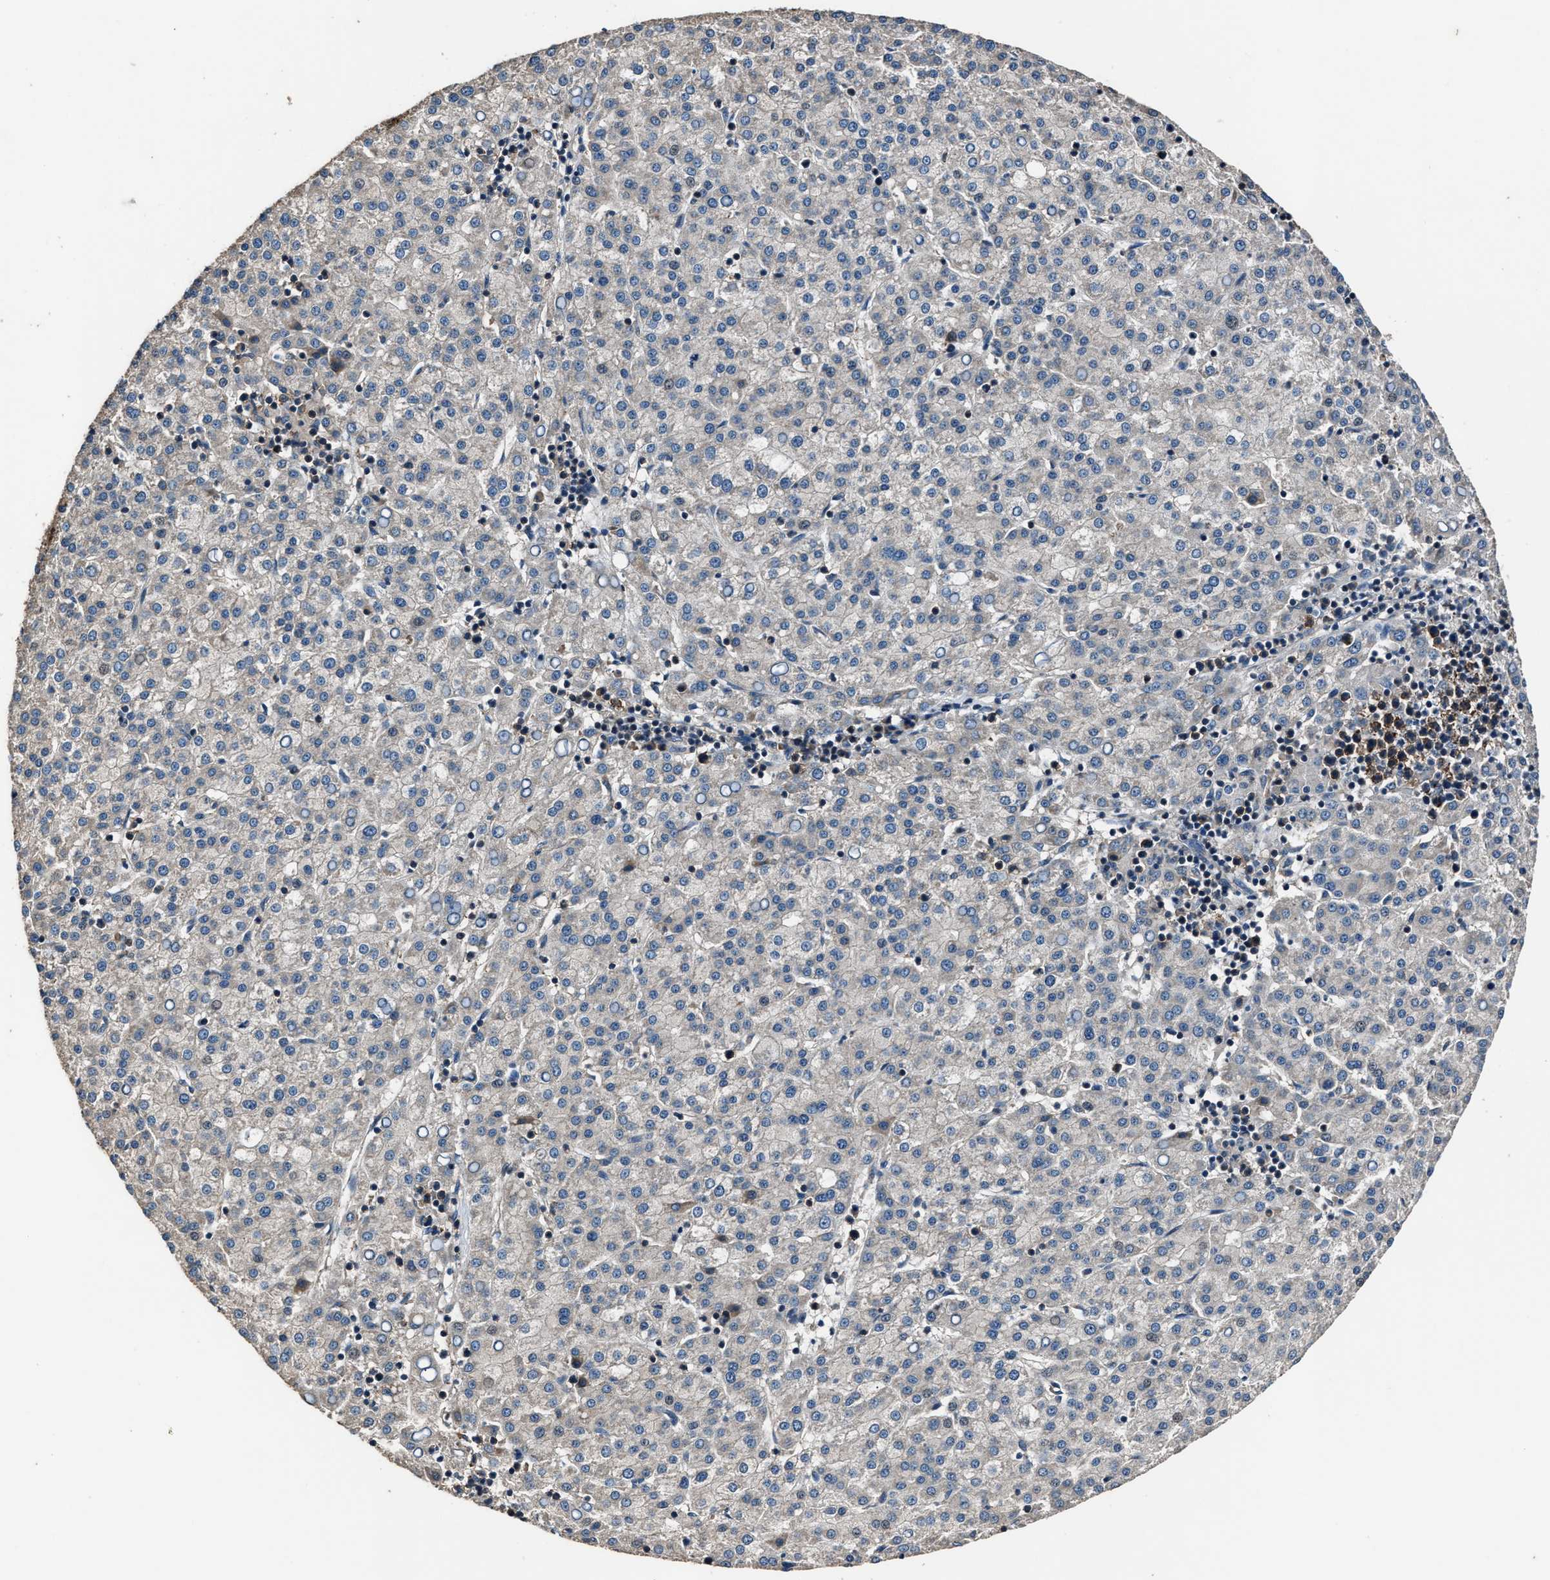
{"staining": {"intensity": "weak", "quantity": "<25%", "location": "cytoplasmic/membranous"}, "tissue": "liver cancer", "cell_type": "Tumor cells", "image_type": "cancer", "snomed": [{"axis": "morphology", "description": "Carcinoma, Hepatocellular, NOS"}, {"axis": "topography", "description": "Liver"}], "caption": "DAB (3,3'-diaminobenzidine) immunohistochemical staining of hepatocellular carcinoma (liver) shows no significant expression in tumor cells.", "gene": "IMPDH2", "patient": {"sex": "female", "age": 58}}